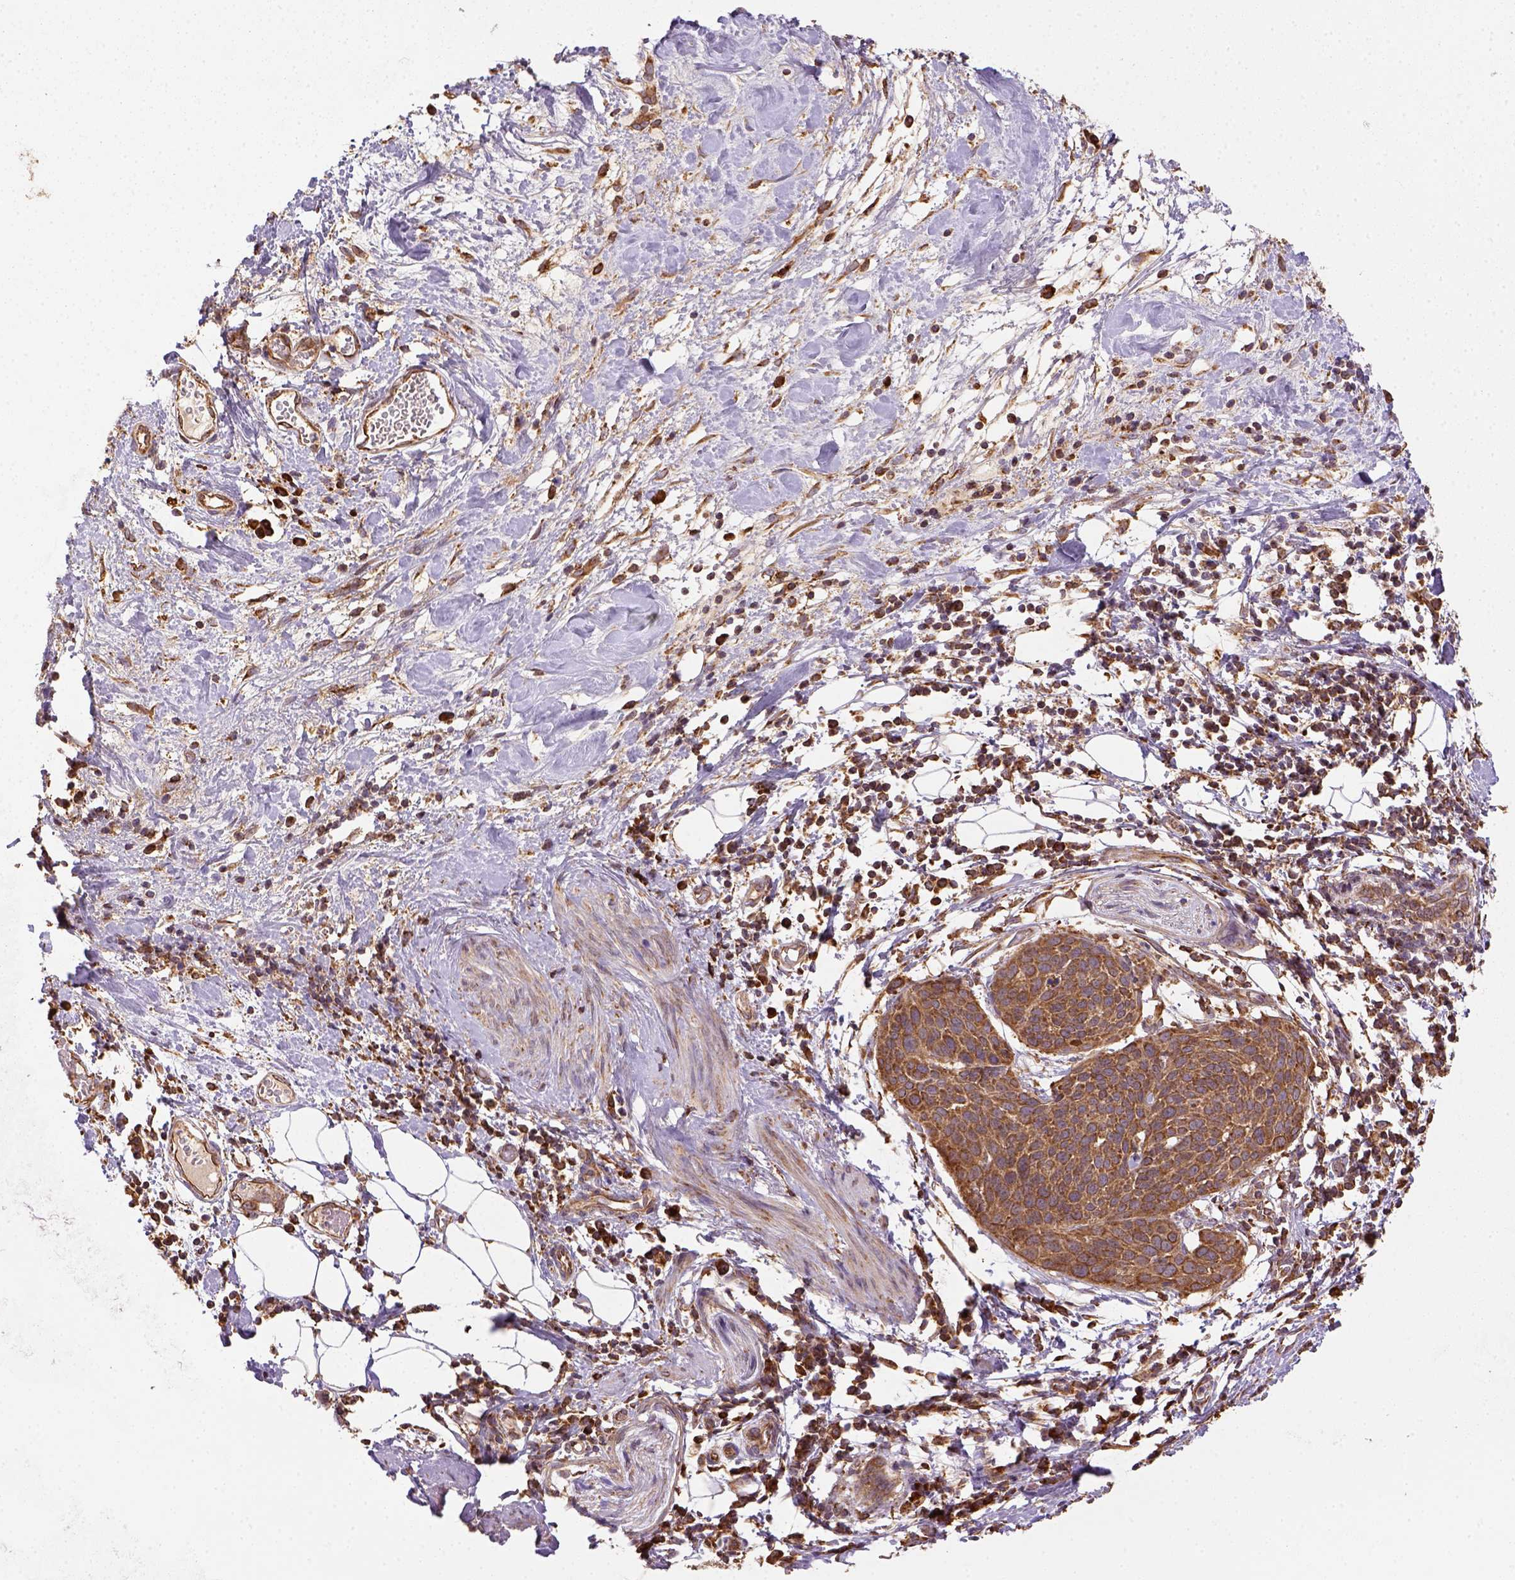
{"staining": {"intensity": "moderate", "quantity": ">75%", "location": "cytoplasmic/membranous"}, "tissue": "cervical cancer", "cell_type": "Tumor cells", "image_type": "cancer", "snomed": [{"axis": "morphology", "description": "Squamous cell carcinoma, NOS"}, {"axis": "topography", "description": "Cervix"}], "caption": "DAB (3,3'-diaminobenzidine) immunohistochemical staining of human cervical cancer (squamous cell carcinoma) displays moderate cytoplasmic/membranous protein staining in about >75% of tumor cells.", "gene": "MAPK8IP3", "patient": {"sex": "female", "age": 39}}